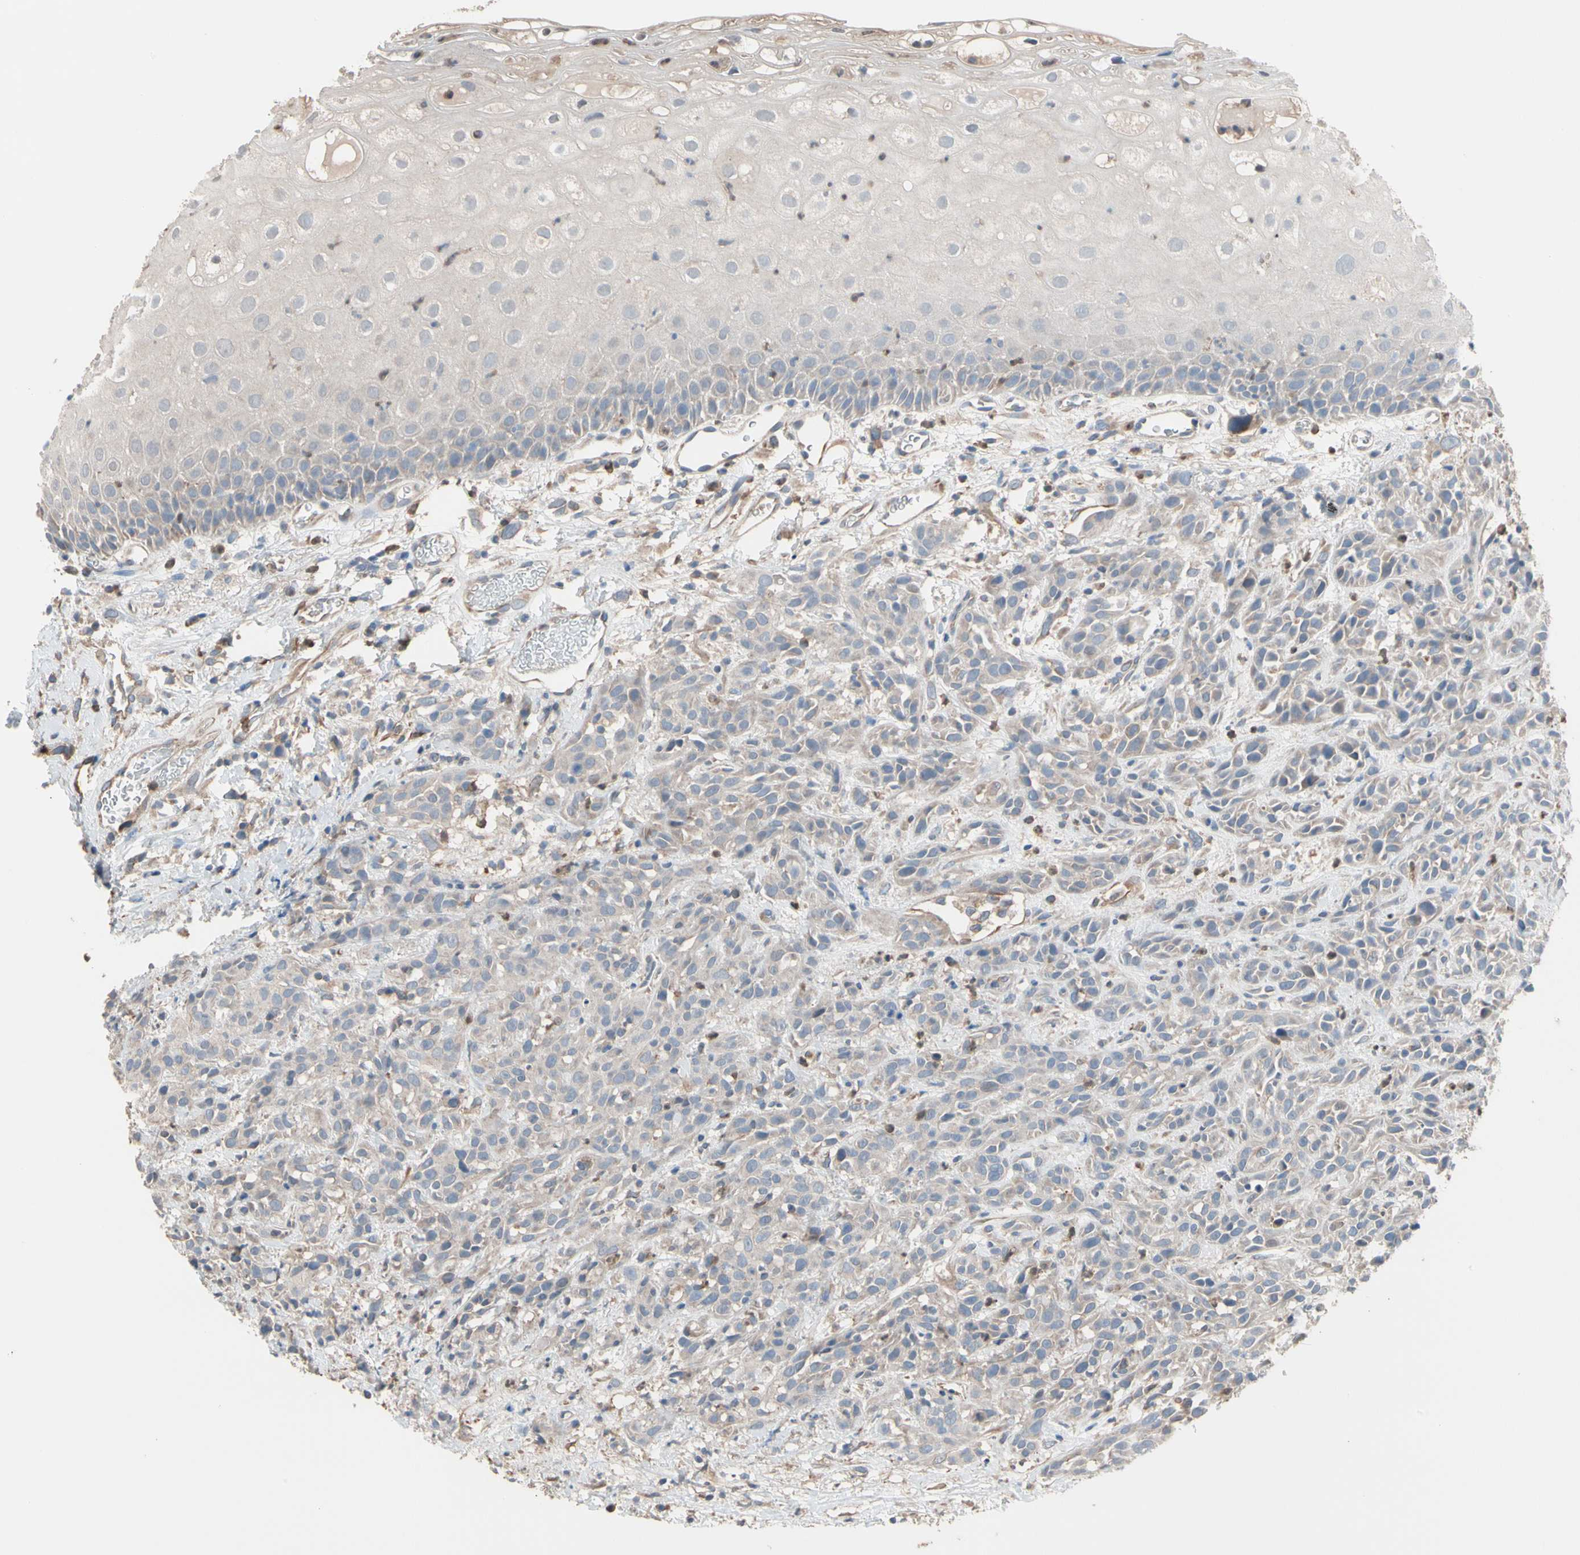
{"staining": {"intensity": "negative", "quantity": "none", "location": "none"}, "tissue": "head and neck cancer", "cell_type": "Tumor cells", "image_type": "cancer", "snomed": [{"axis": "morphology", "description": "Normal tissue, NOS"}, {"axis": "morphology", "description": "Squamous cell carcinoma, NOS"}, {"axis": "topography", "description": "Cartilage tissue"}, {"axis": "topography", "description": "Head-Neck"}], "caption": "Squamous cell carcinoma (head and neck) was stained to show a protein in brown. There is no significant staining in tumor cells. The staining is performed using DAB (3,3'-diaminobenzidine) brown chromogen with nuclei counter-stained in using hematoxylin.", "gene": "BBOX1", "patient": {"sex": "male", "age": 62}}